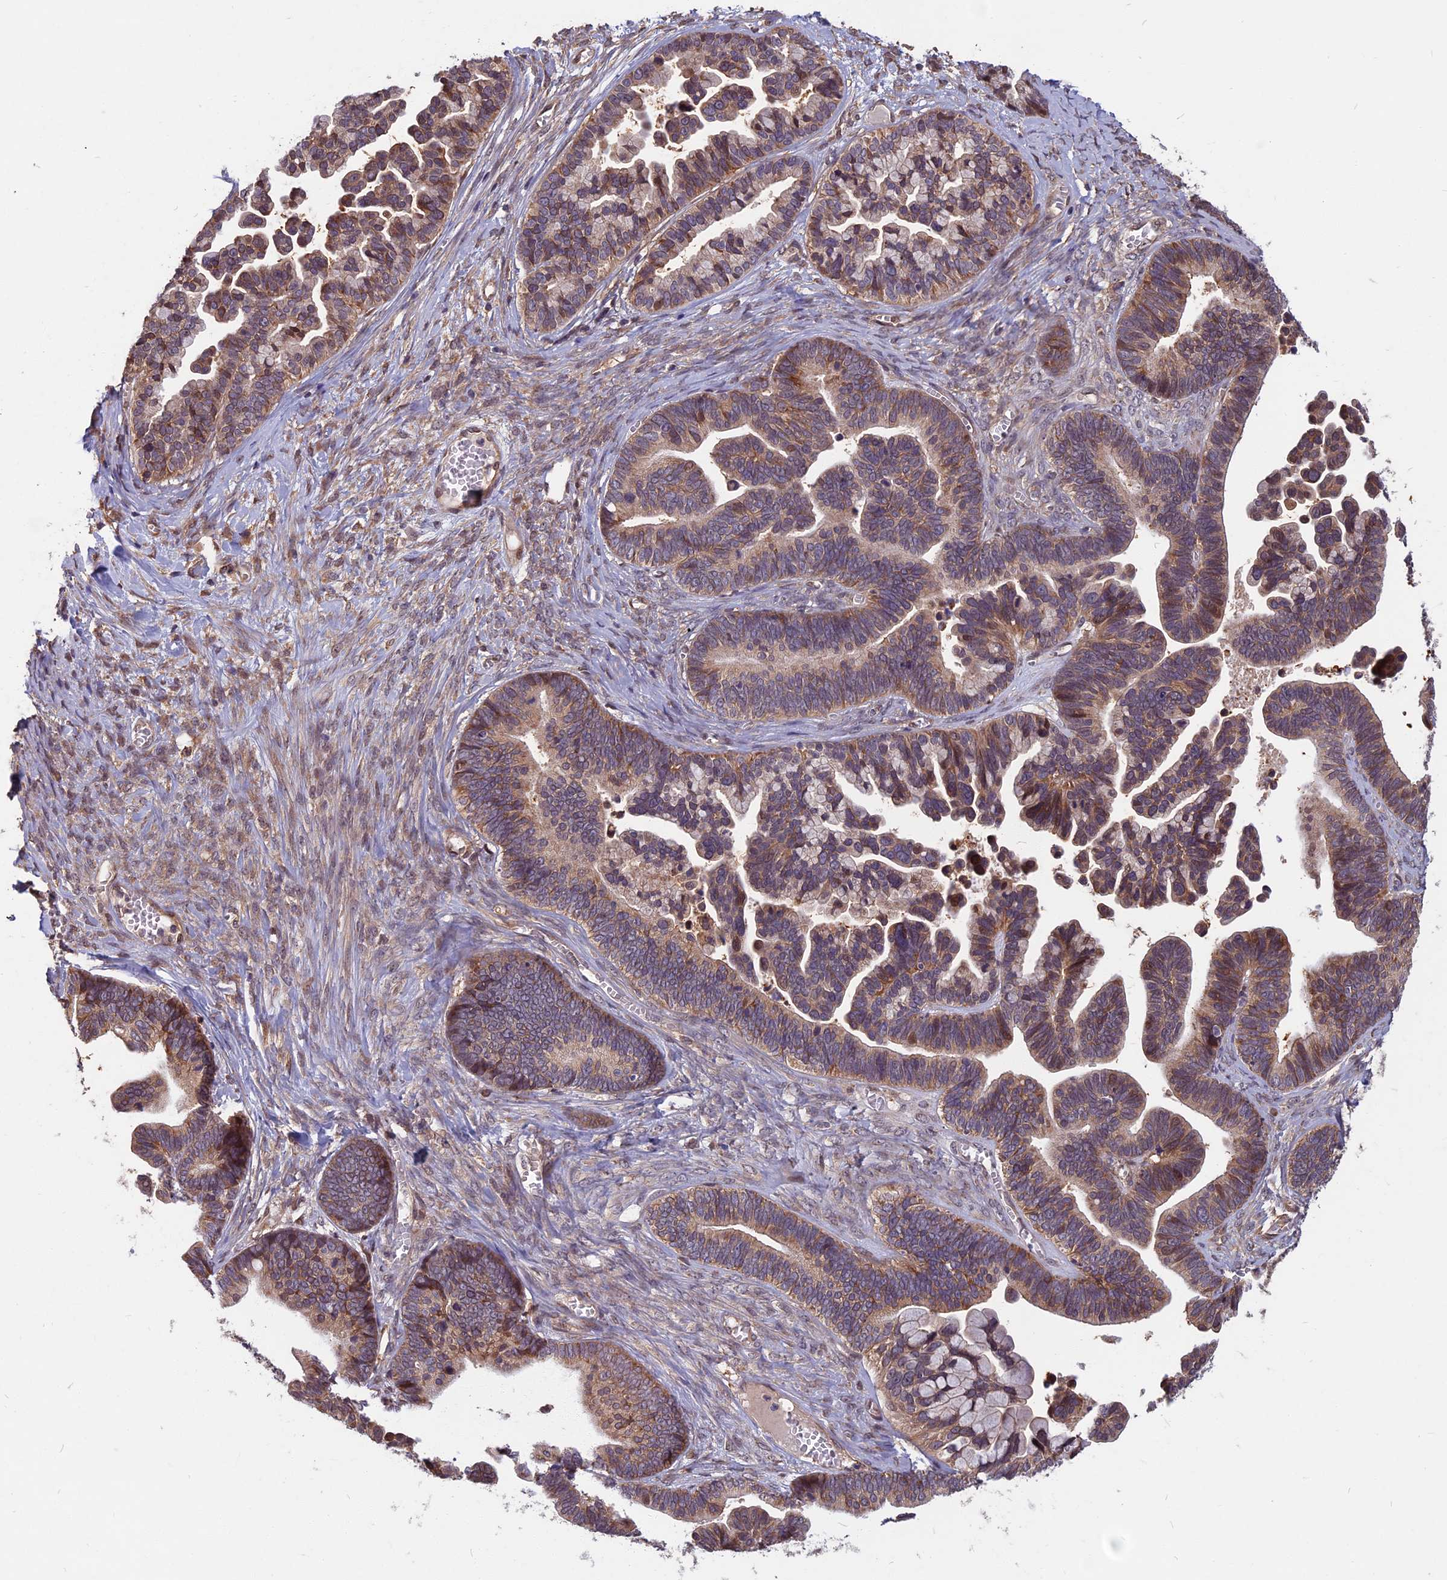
{"staining": {"intensity": "moderate", "quantity": "25%-75%", "location": "cytoplasmic/membranous,nuclear"}, "tissue": "ovarian cancer", "cell_type": "Tumor cells", "image_type": "cancer", "snomed": [{"axis": "morphology", "description": "Cystadenocarcinoma, serous, NOS"}, {"axis": "topography", "description": "Ovary"}], "caption": "Serous cystadenocarcinoma (ovarian) stained for a protein reveals moderate cytoplasmic/membranous and nuclear positivity in tumor cells. Immunohistochemistry stains the protein of interest in brown and the nuclei are stained blue.", "gene": "SPG11", "patient": {"sex": "female", "age": 56}}